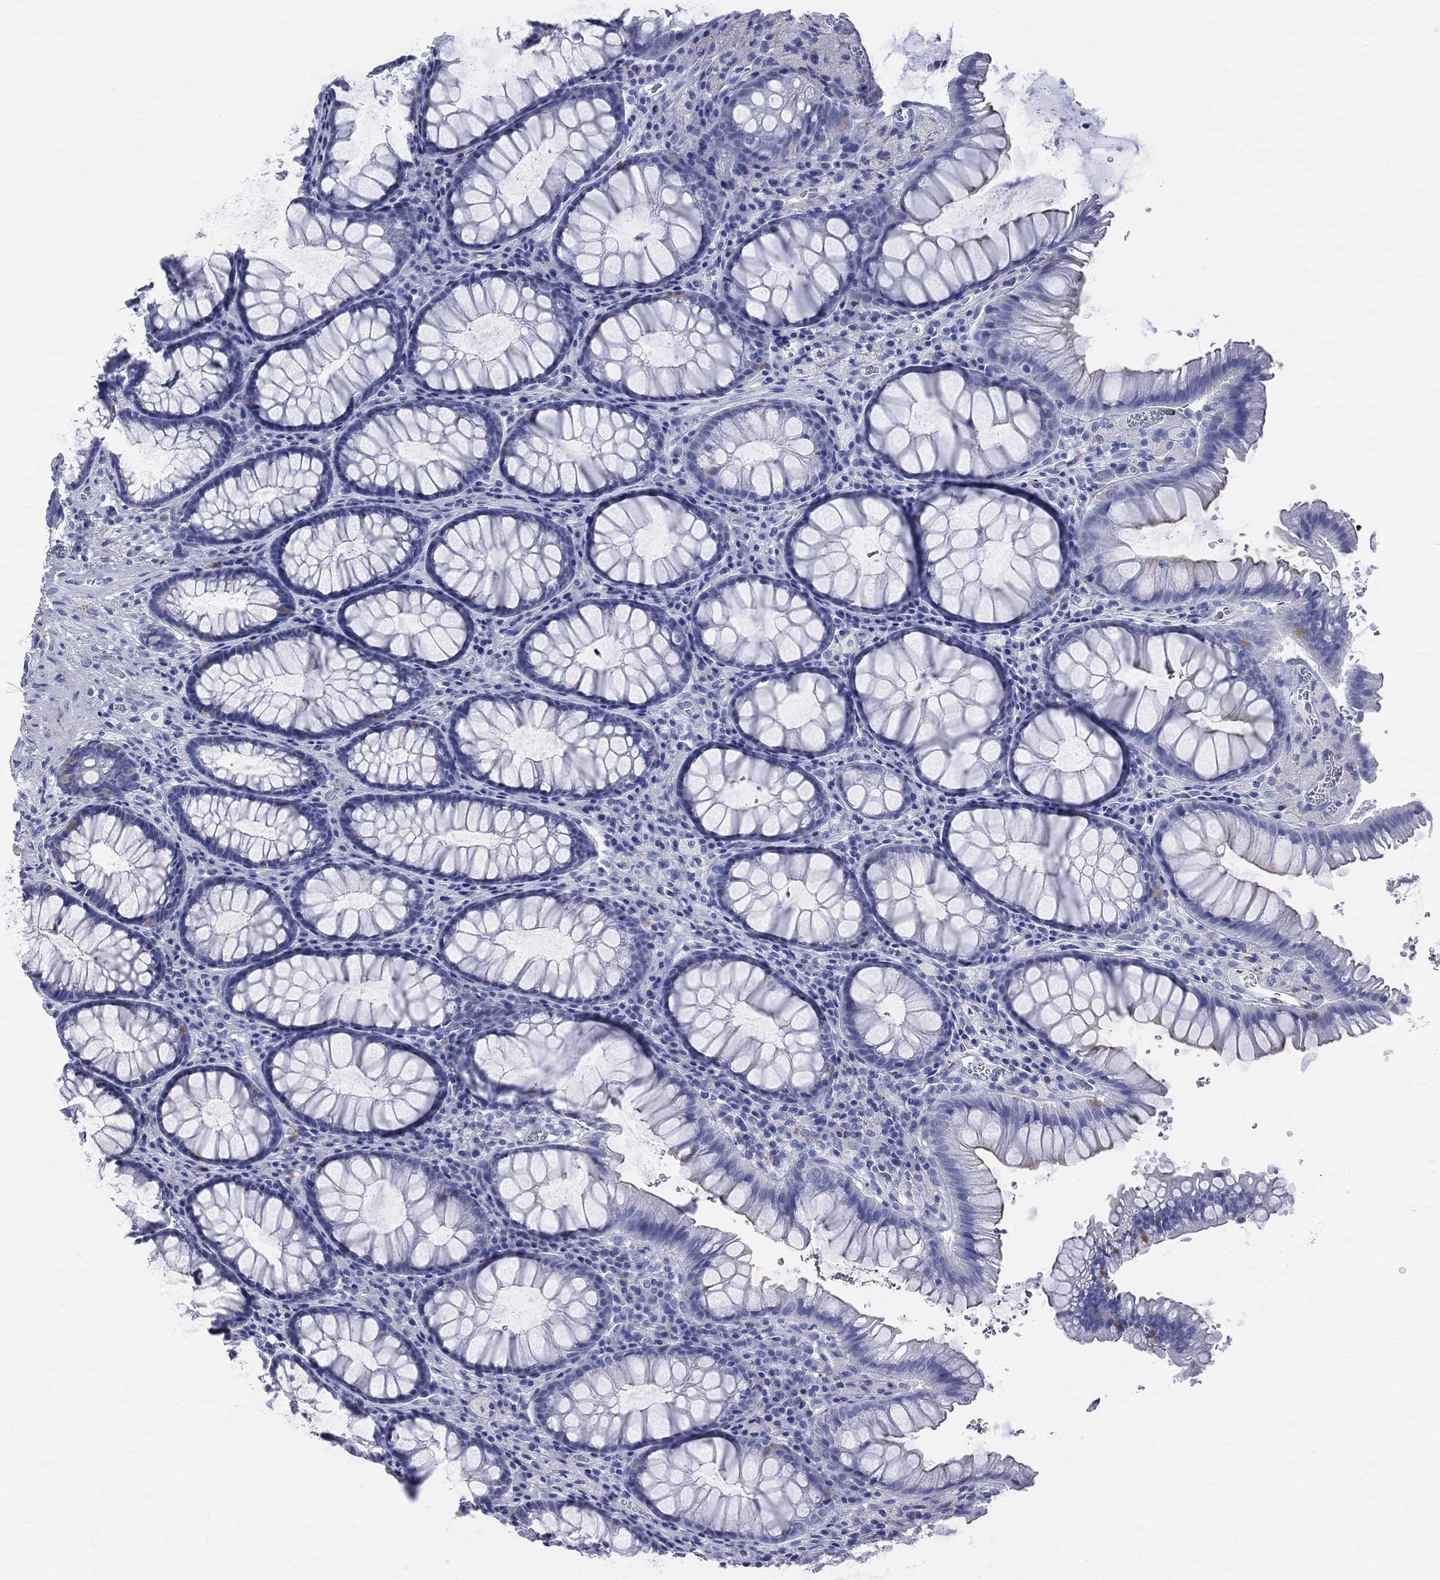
{"staining": {"intensity": "negative", "quantity": "none", "location": "none"}, "tissue": "rectum", "cell_type": "Glandular cells", "image_type": "normal", "snomed": [{"axis": "morphology", "description": "Normal tissue, NOS"}, {"axis": "topography", "description": "Rectum"}], "caption": "A high-resolution image shows immunohistochemistry staining of benign rectum, which exhibits no significant positivity in glandular cells.", "gene": "SYP", "patient": {"sex": "female", "age": 68}}